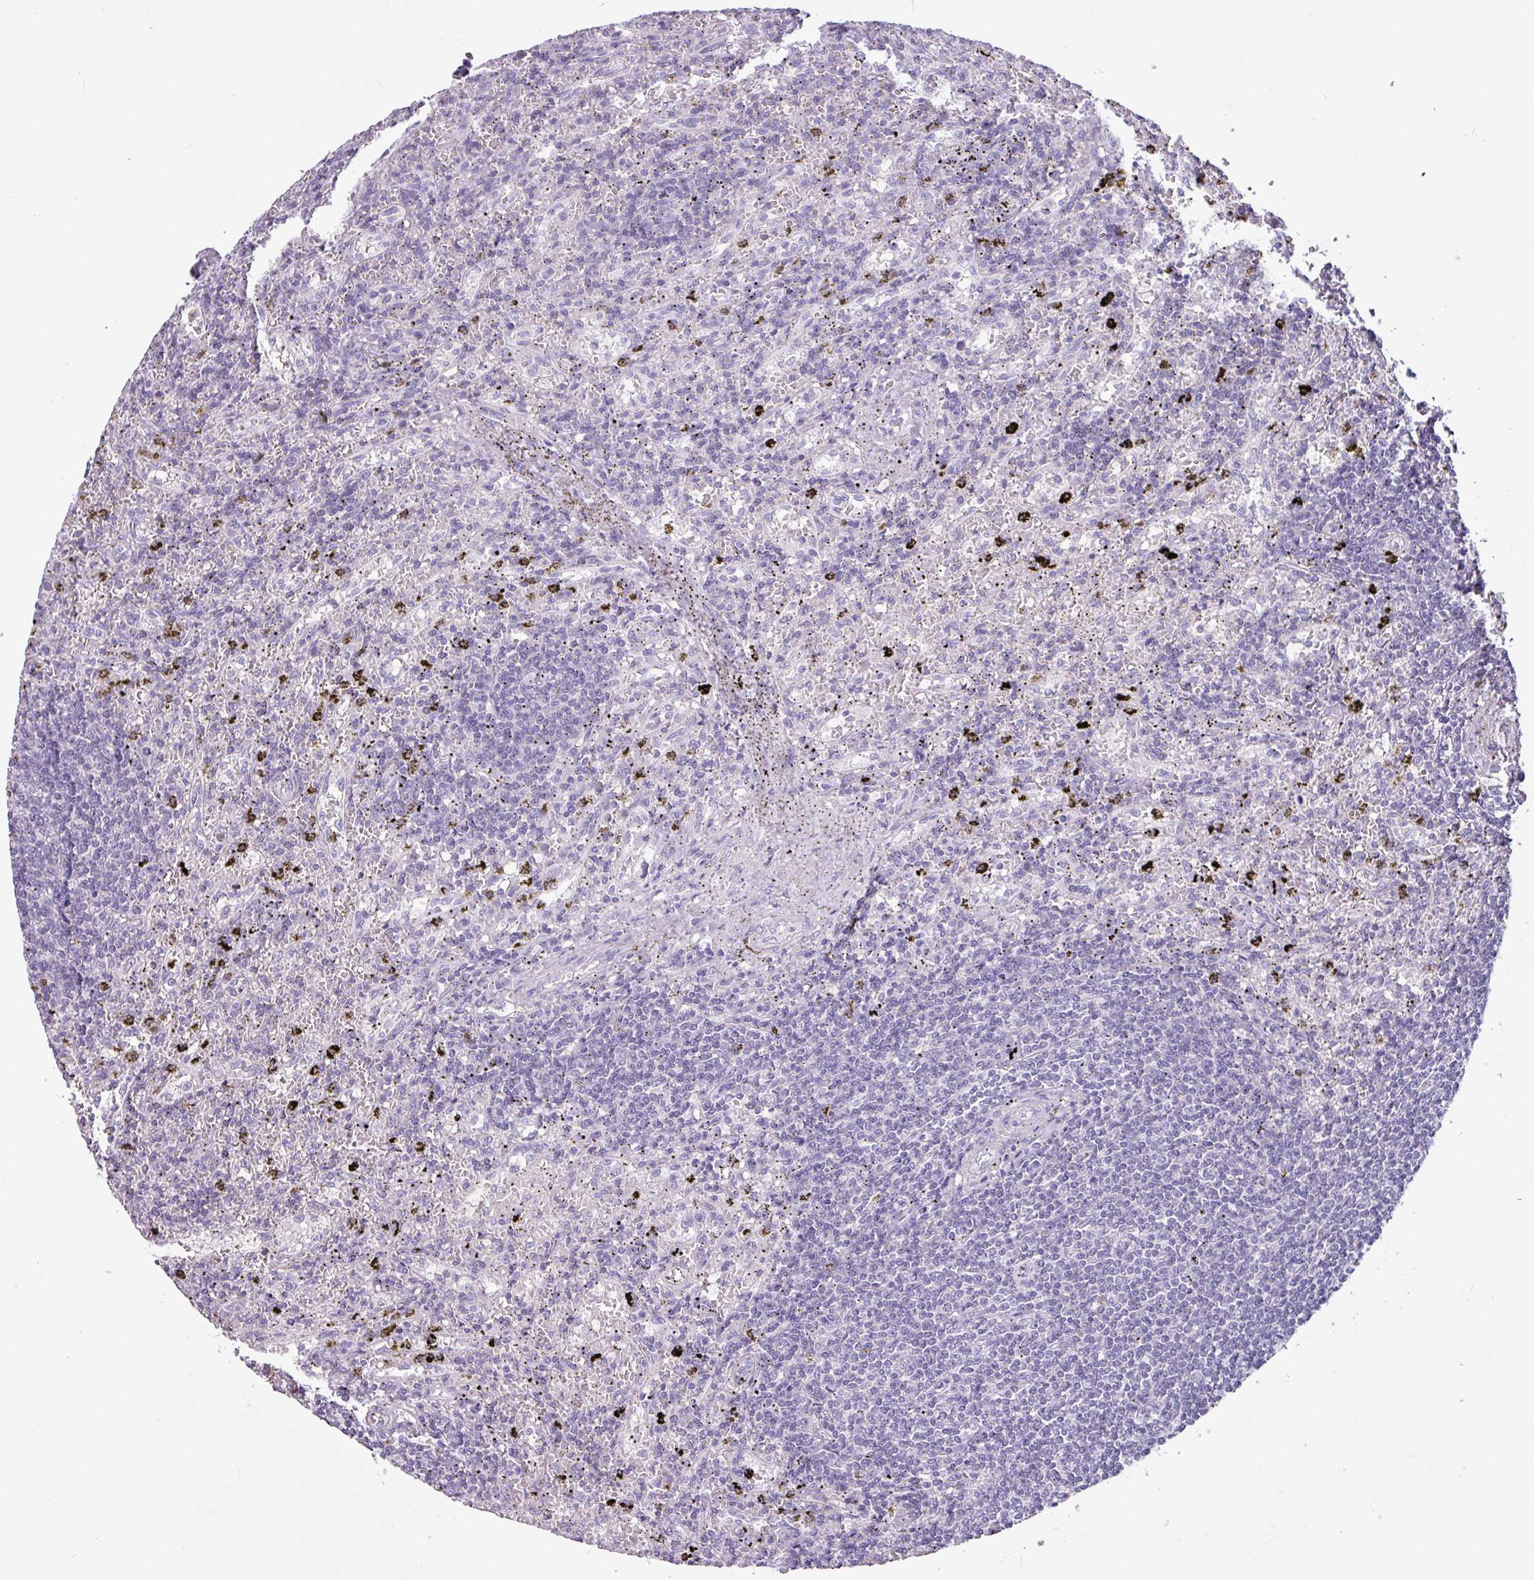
{"staining": {"intensity": "negative", "quantity": "none", "location": "none"}, "tissue": "lymphoma", "cell_type": "Tumor cells", "image_type": "cancer", "snomed": [{"axis": "morphology", "description": "Malignant lymphoma, non-Hodgkin's type, Low grade"}, {"axis": "topography", "description": "Spleen"}], "caption": "Human low-grade malignant lymphoma, non-Hodgkin's type stained for a protein using IHC displays no staining in tumor cells.", "gene": "CAMK1", "patient": {"sex": "male", "age": 76}}